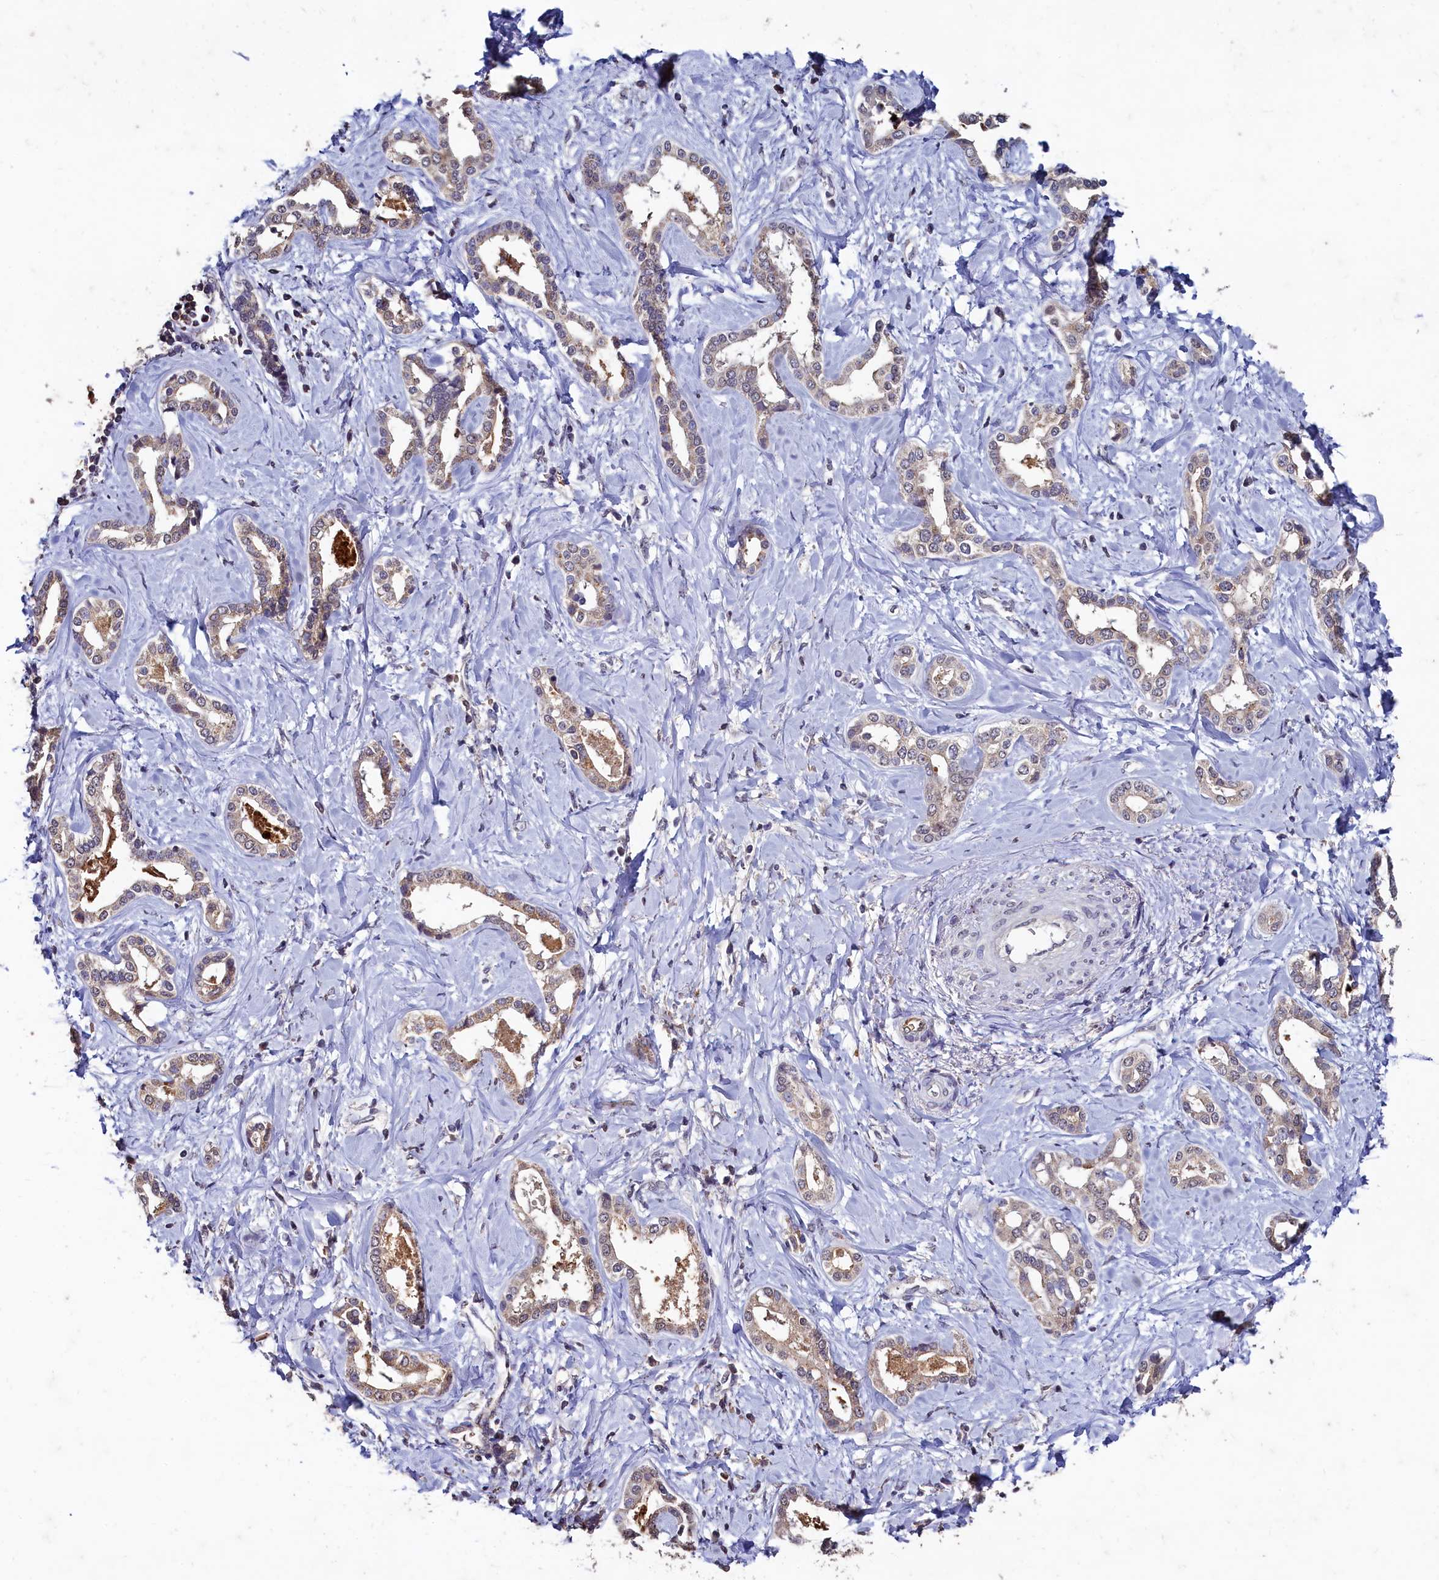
{"staining": {"intensity": "weak", "quantity": ">75%", "location": "cytoplasmic/membranous"}, "tissue": "liver cancer", "cell_type": "Tumor cells", "image_type": "cancer", "snomed": [{"axis": "morphology", "description": "Carcinoma, Hepatocellular, NOS"}, {"axis": "topography", "description": "Liver"}], "caption": "Hepatocellular carcinoma (liver) was stained to show a protein in brown. There is low levels of weak cytoplasmic/membranous staining in approximately >75% of tumor cells. Immunohistochemistry (ihc) stains the protein in brown and the nuclei are stained blue.", "gene": "CSTPP1", "patient": {"sex": "female", "age": 73}}